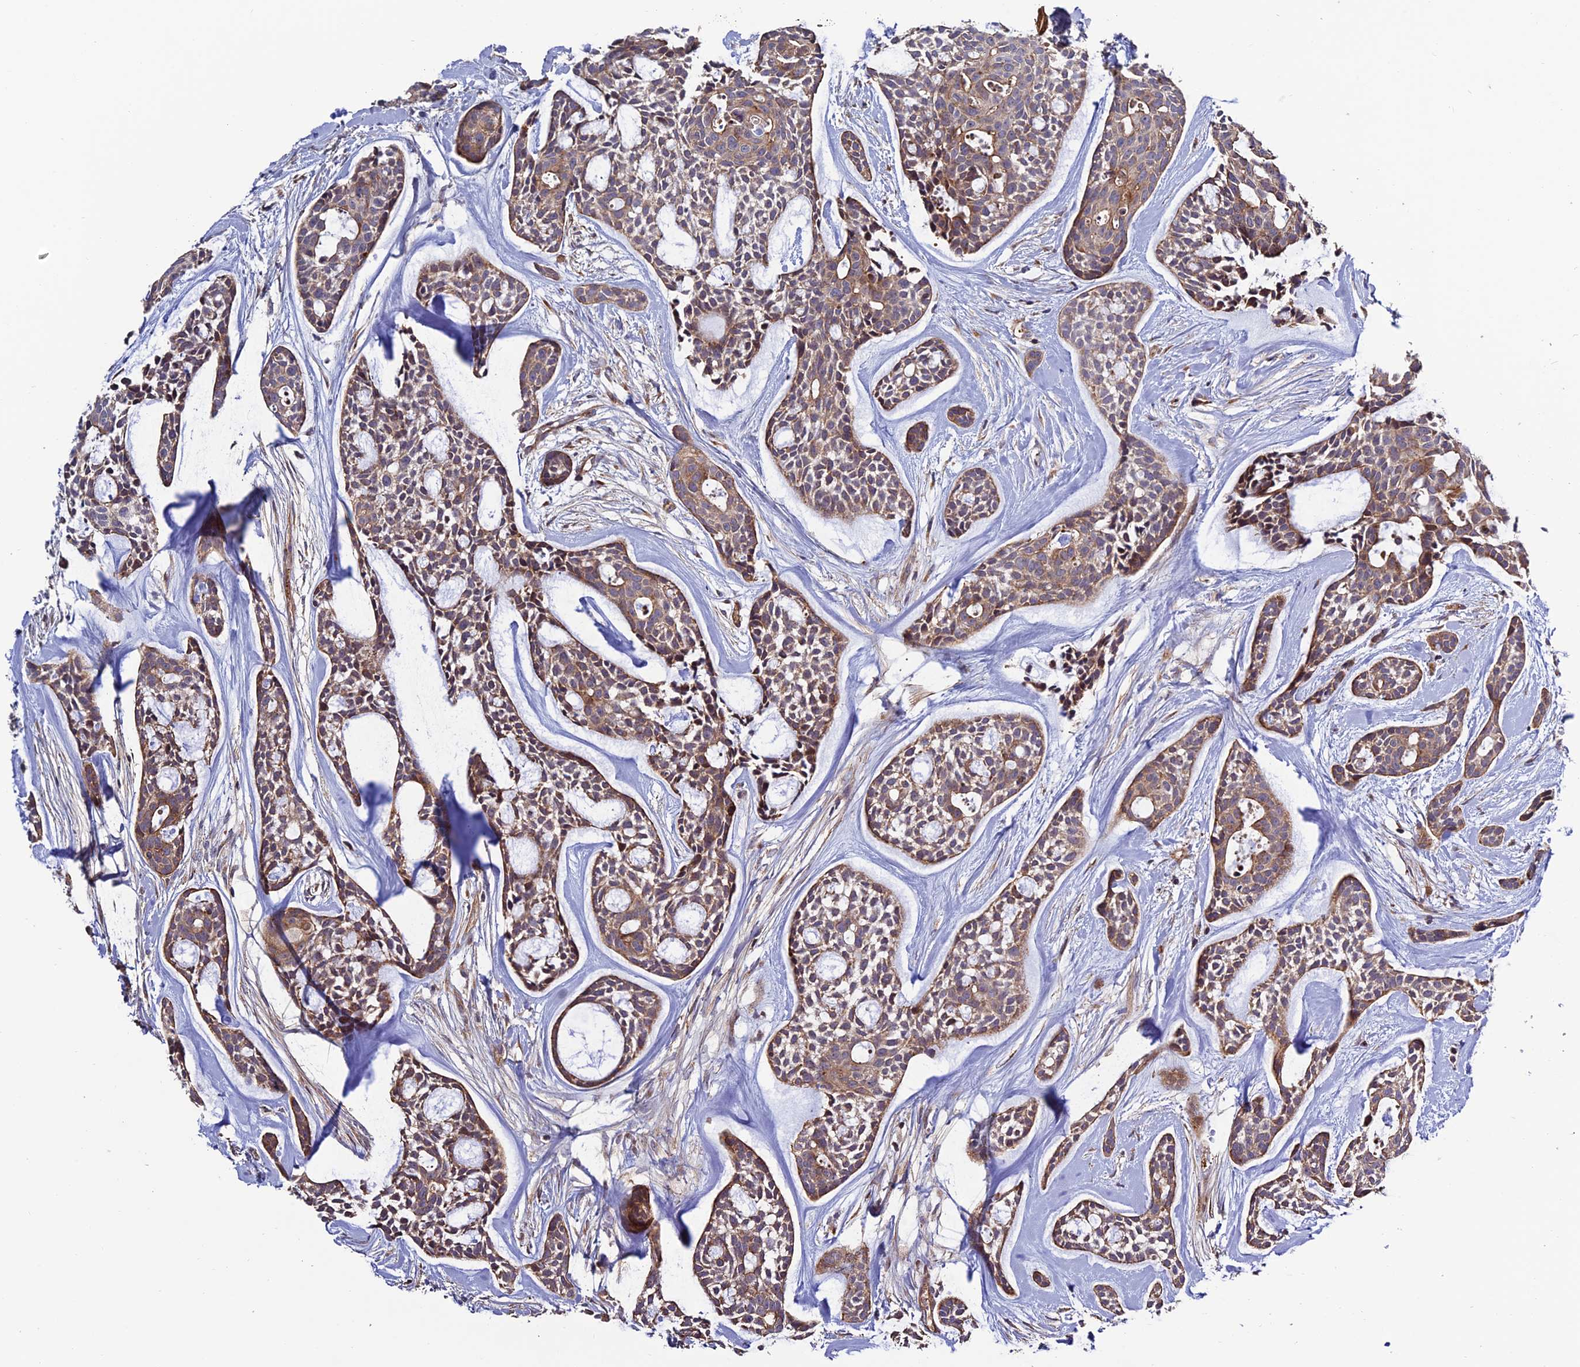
{"staining": {"intensity": "weak", "quantity": ">75%", "location": "cytoplasmic/membranous"}, "tissue": "head and neck cancer", "cell_type": "Tumor cells", "image_type": "cancer", "snomed": [{"axis": "morphology", "description": "Adenocarcinoma, NOS"}, {"axis": "topography", "description": "Subcutis"}, {"axis": "topography", "description": "Head-Neck"}], "caption": "Head and neck cancer (adenocarcinoma) stained for a protein exhibits weak cytoplasmic/membranous positivity in tumor cells. (Brightfield microscopy of DAB IHC at high magnification).", "gene": "TNIP3", "patient": {"sex": "female", "age": 73}}